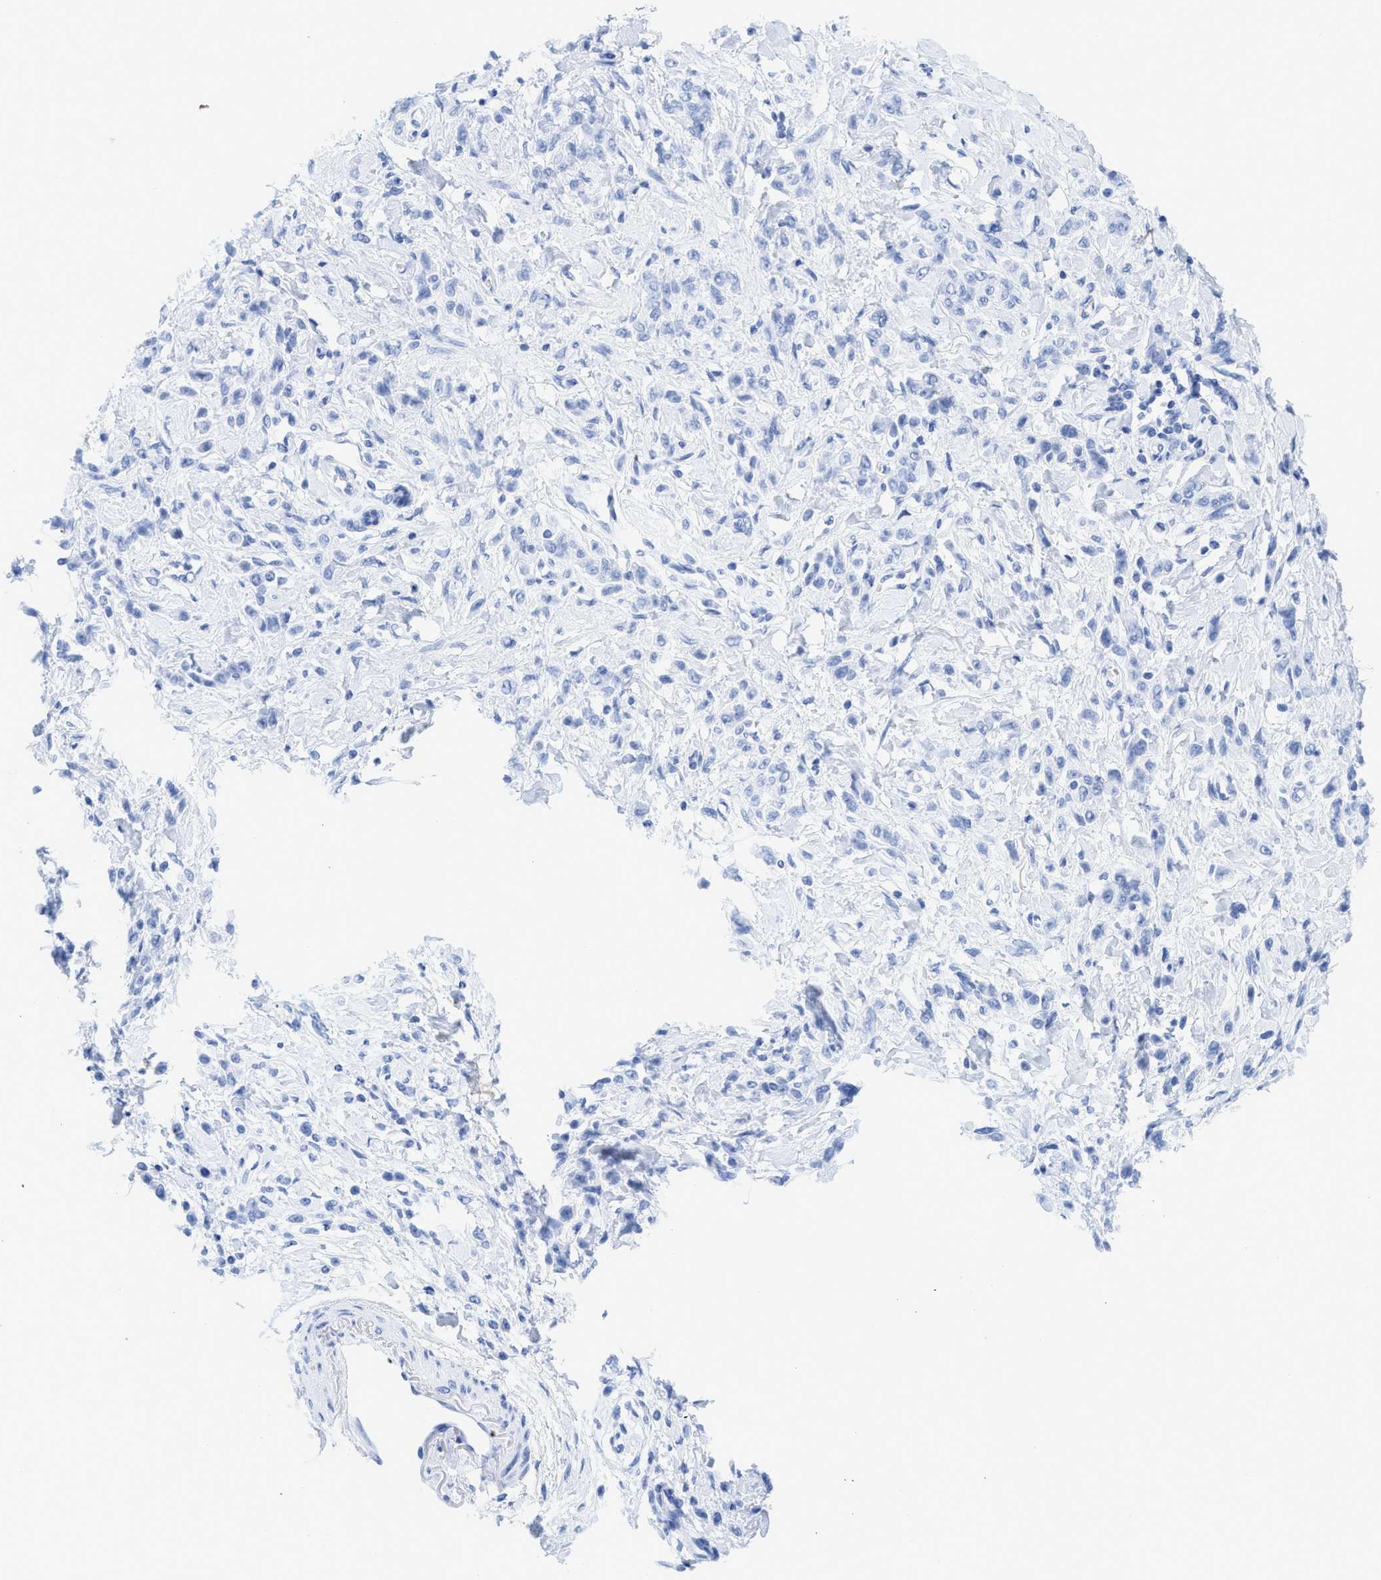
{"staining": {"intensity": "negative", "quantity": "none", "location": "none"}, "tissue": "stomach cancer", "cell_type": "Tumor cells", "image_type": "cancer", "snomed": [{"axis": "morphology", "description": "Normal tissue, NOS"}, {"axis": "morphology", "description": "Adenocarcinoma, NOS"}, {"axis": "topography", "description": "Stomach"}], "caption": "IHC image of neoplastic tissue: stomach adenocarcinoma stained with DAB demonstrates no significant protein expression in tumor cells.", "gene": "LDAF1", "patient": {"sex": "male", "age": 82}}